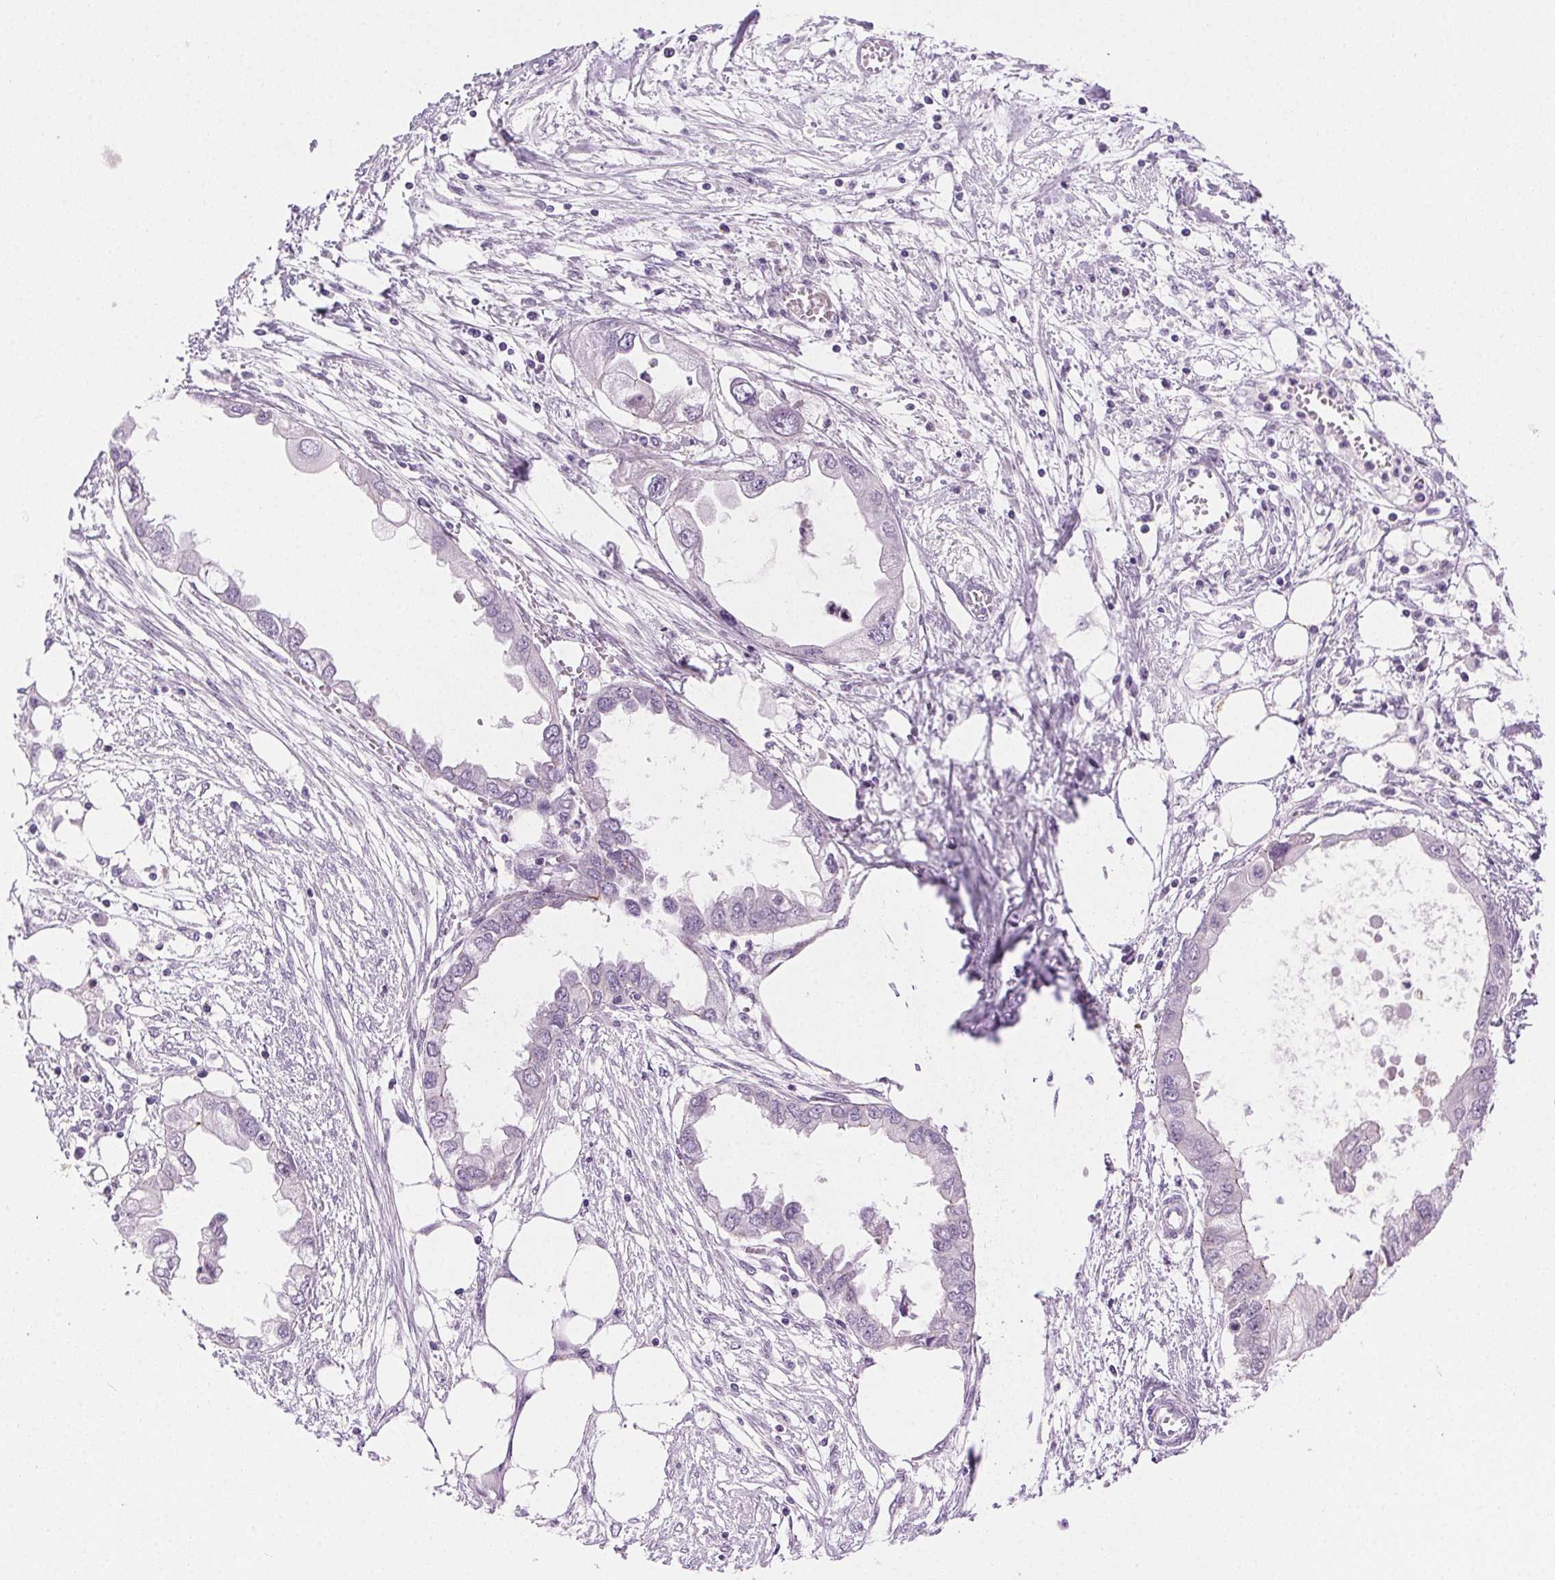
{"staining": {"intensity": "negative", "quantity": "none", "location": "none"}, "tissue": "endometrial cancer", "cell_type": "Tumor cells", "image_type": "cancer", "snomed": [{"axis": "morphology", "description": "Adenocarcinoma, NOS"}, {"axis": "morphology", "description": "Adenocarcinoma, metastatic, NOS"}, {"axis": "topography", "description": "Adipose tissue"}, {"axis": "topography", "description": "Endometrium"}], "caption": "Endometrial metastatic adenocarcinoma was stained to show a protein in brown. There is no significant positivity in tumor cells.", "gene": "CLDN10", "patient": {"sex": "female", "age": 67}}